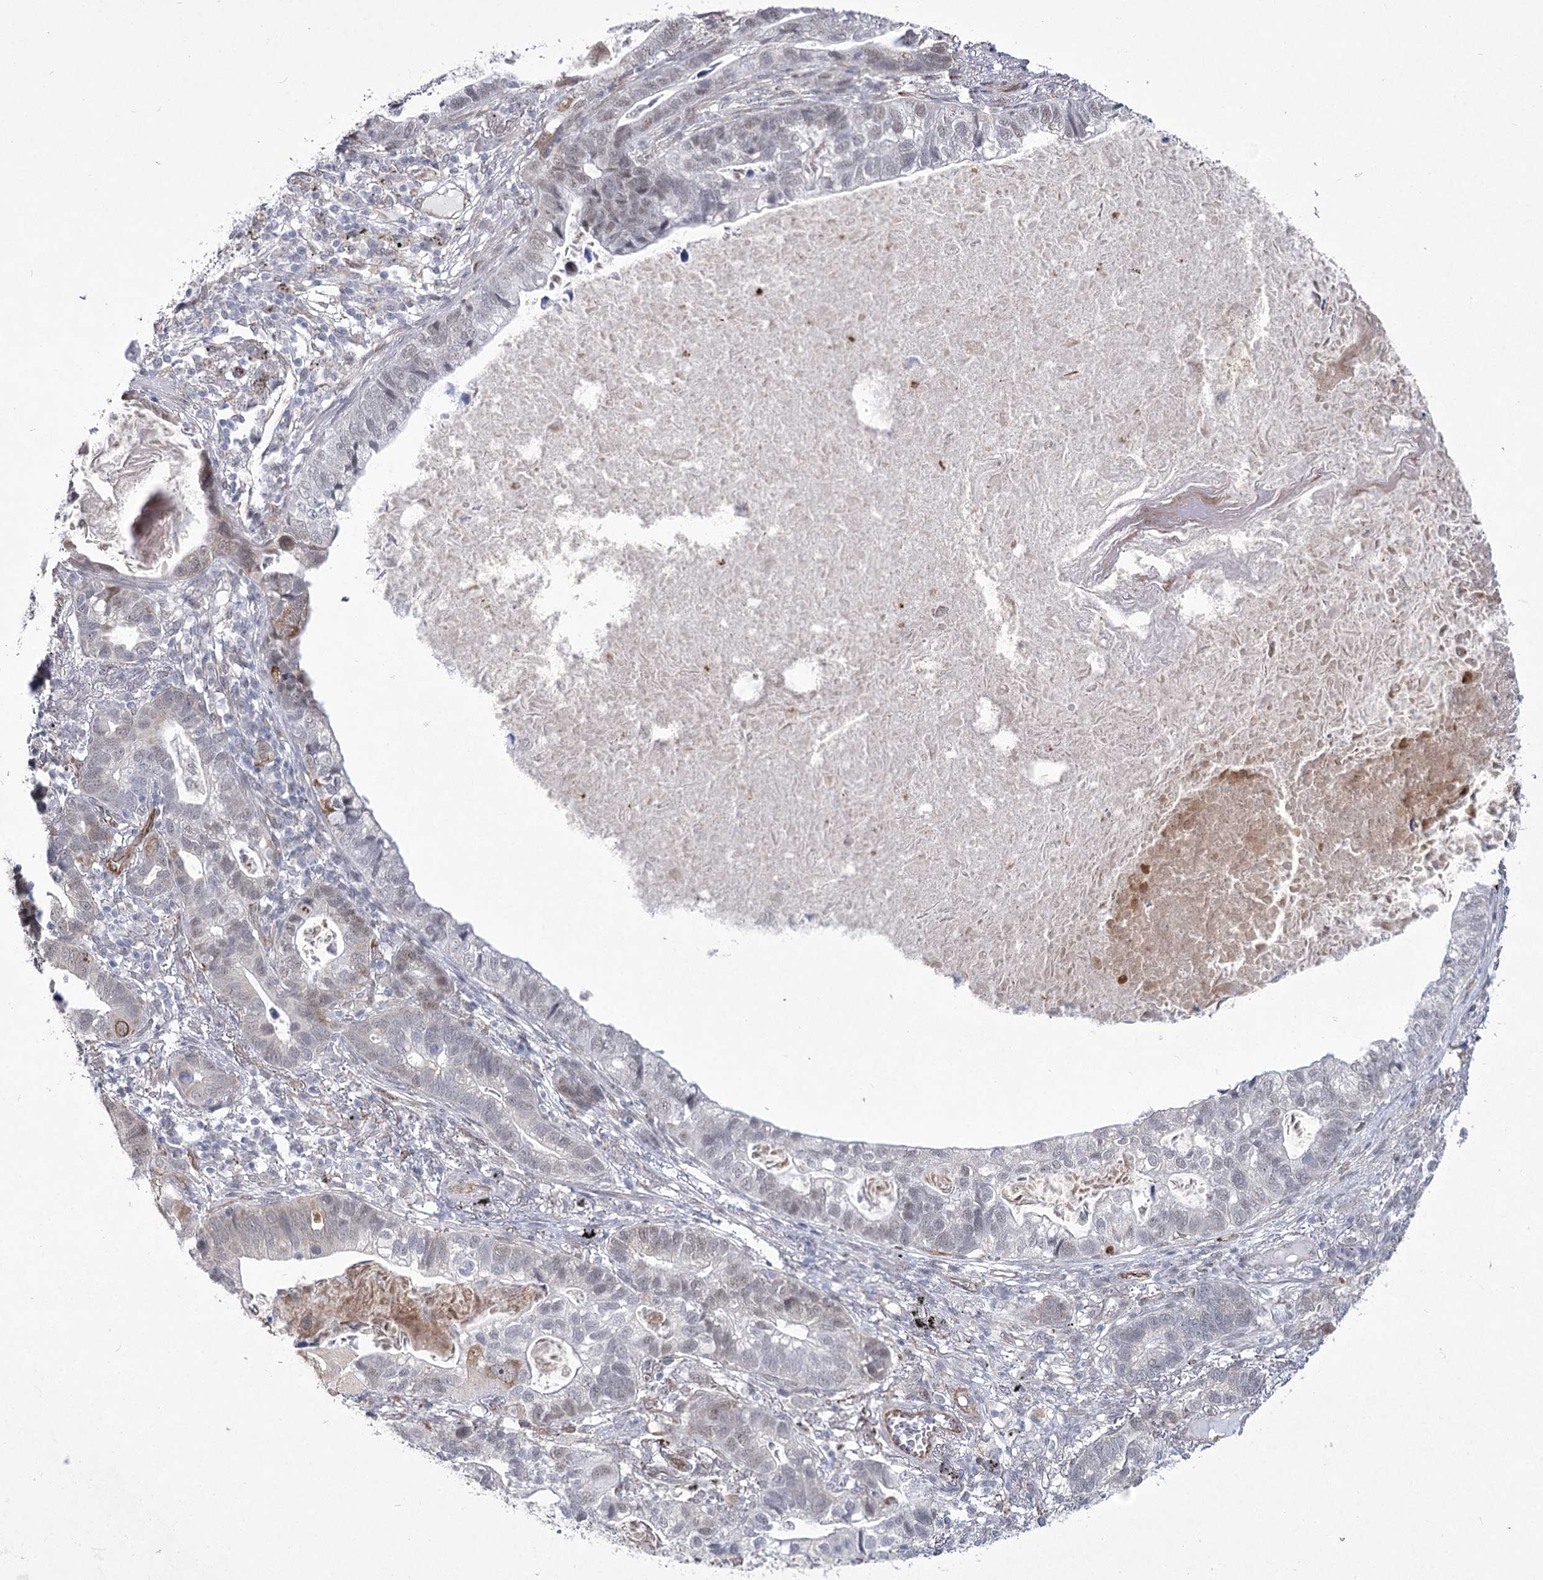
{"staining": {"intensity": "weak", "quantity": "<25%", "location": "nuclear"}, "tissue": "lung cancer", "cell_type": "Tumor cells", "image_type": "cancer", "snomed": [{"axis": "morphology", "description": "Adenocarcinoma, NOS"}, {"axis": "topography", "description": "Lung"}], "caption": "Tumor cells are negative for protein expression in human adenocarcinoma (lung).", "gene": "YBX3", "patient": {"sex": "male", "age": 67}}